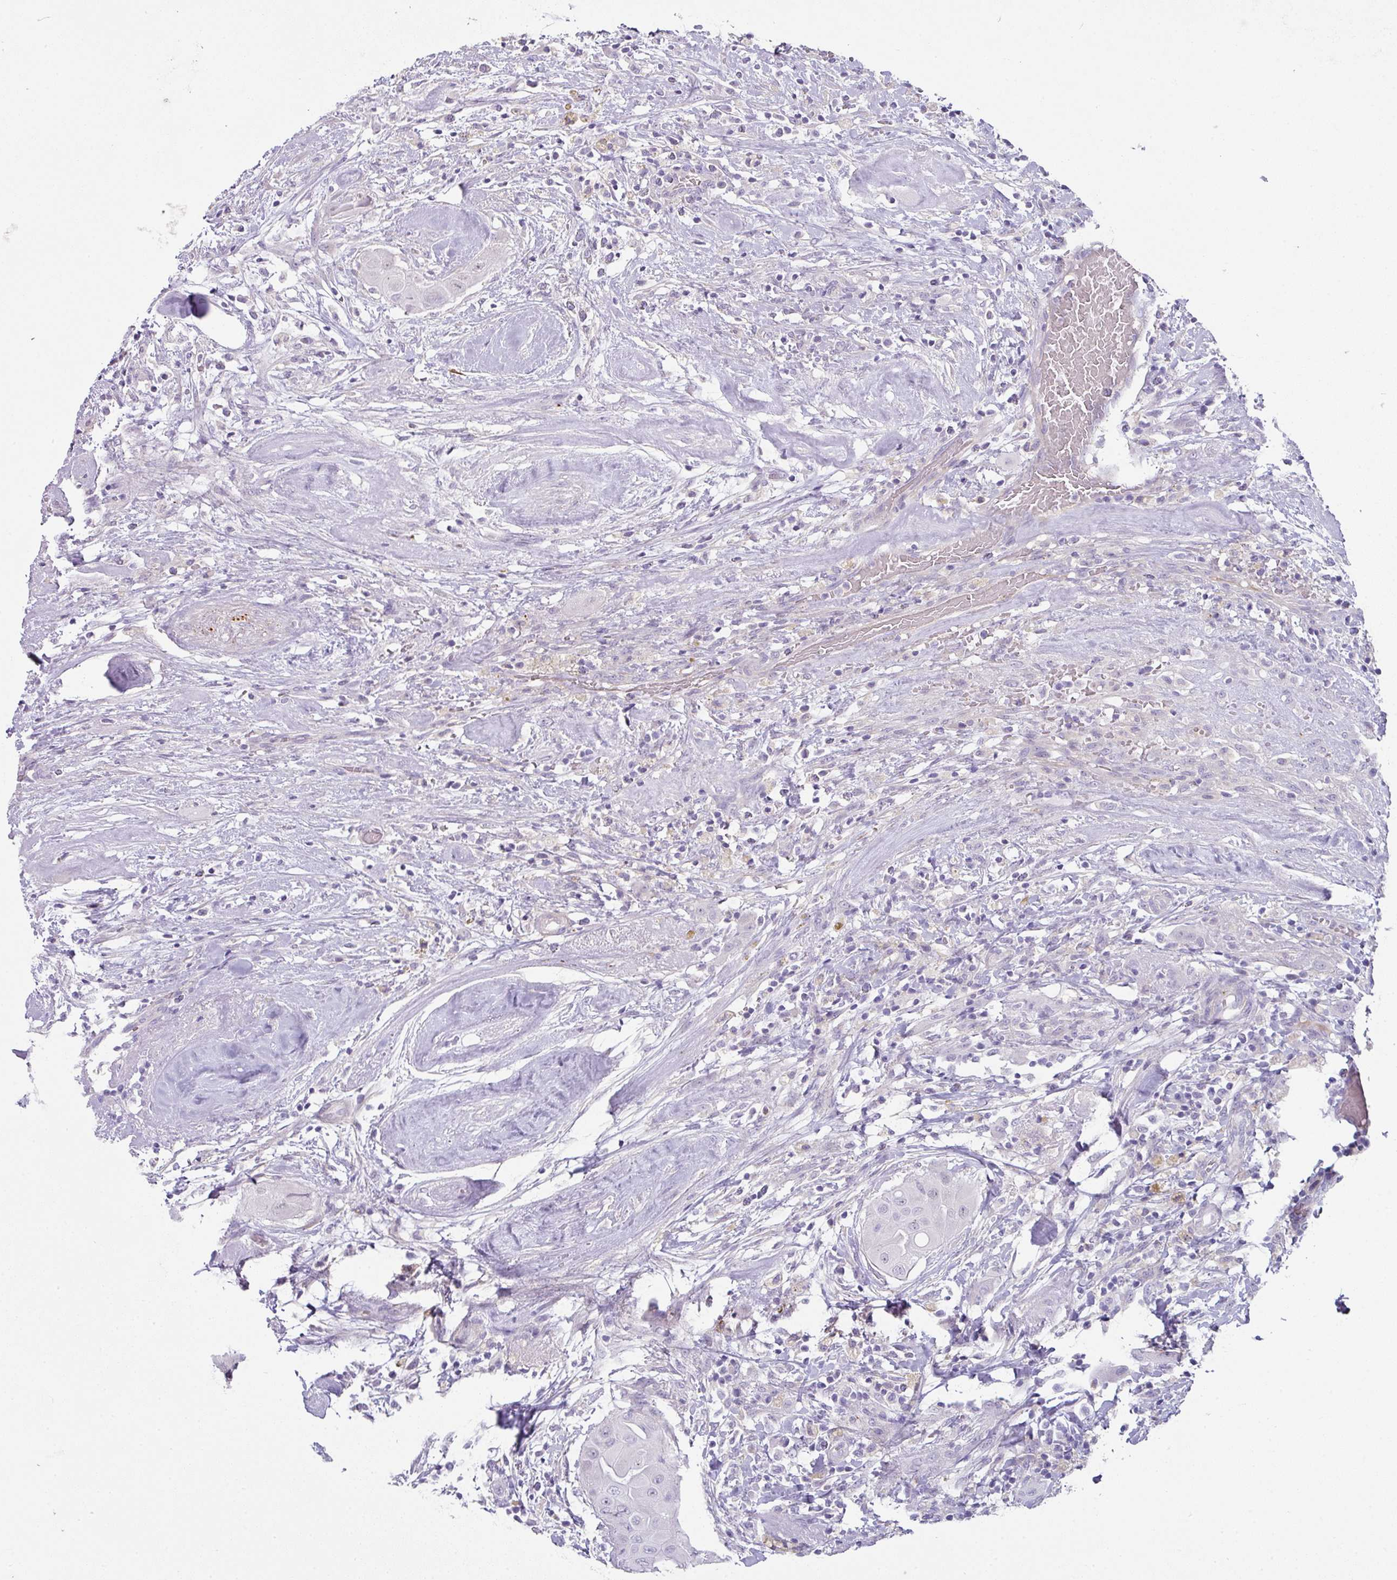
{"staining": {"intensity": "negative", "quantity": "none", "location": "none"}, "tissue": "thyroid cancer", "cell_type": "Tumor cells", "image_type": "cancer", "snomed": [{"axis": "morphology", "description": "Papillary adenocarcinoma, NOS"}, {"axis": "topography", "description": "Thyroid gland"}], "caption": "Papillary adenocarcinoma (thyroid) stained for a protein using immunohistochemistry (IHC) shows no staining tumor cells.", "gene": "OR52N1", "patient": {"sex": "female", "age": 59}}